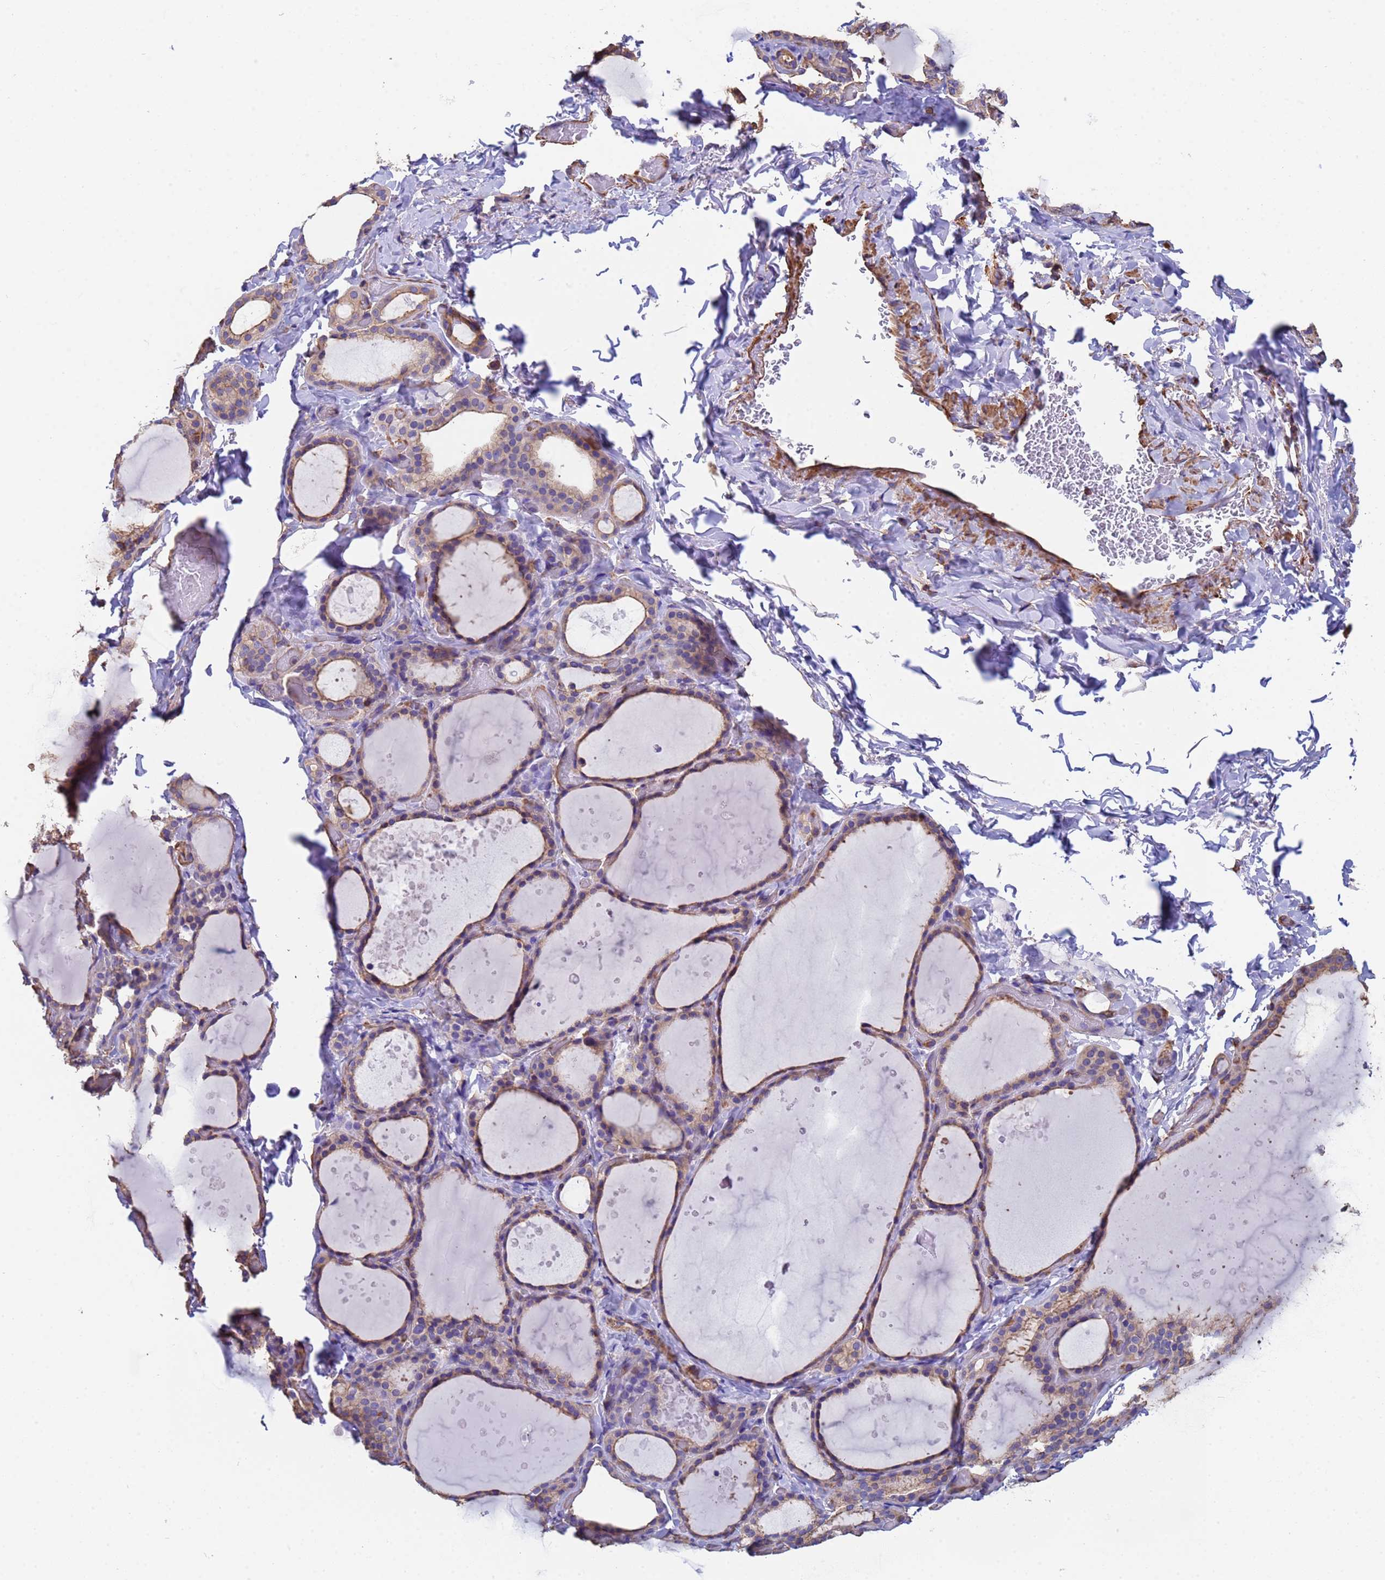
{"staining": {"intensity": "weak", "quantity": ">75%", "location": "cytoplasmic/membranous"}, "tissue": "thyroid gland", "cell_type": "Glandular cells", "image_type": "normal", "snomed": [{"axis": "morphology", "description": "Normal tissue, NOS"}, {"axis": "topography", "description": "Thyroid gland"}], "caption": "Weak cytoplasmic/membranous protein expression is present in about >75% of glandular cells in thyroid gland.", "gene": "MYL12A", "patient": {"sex": "female", "age": 44}}